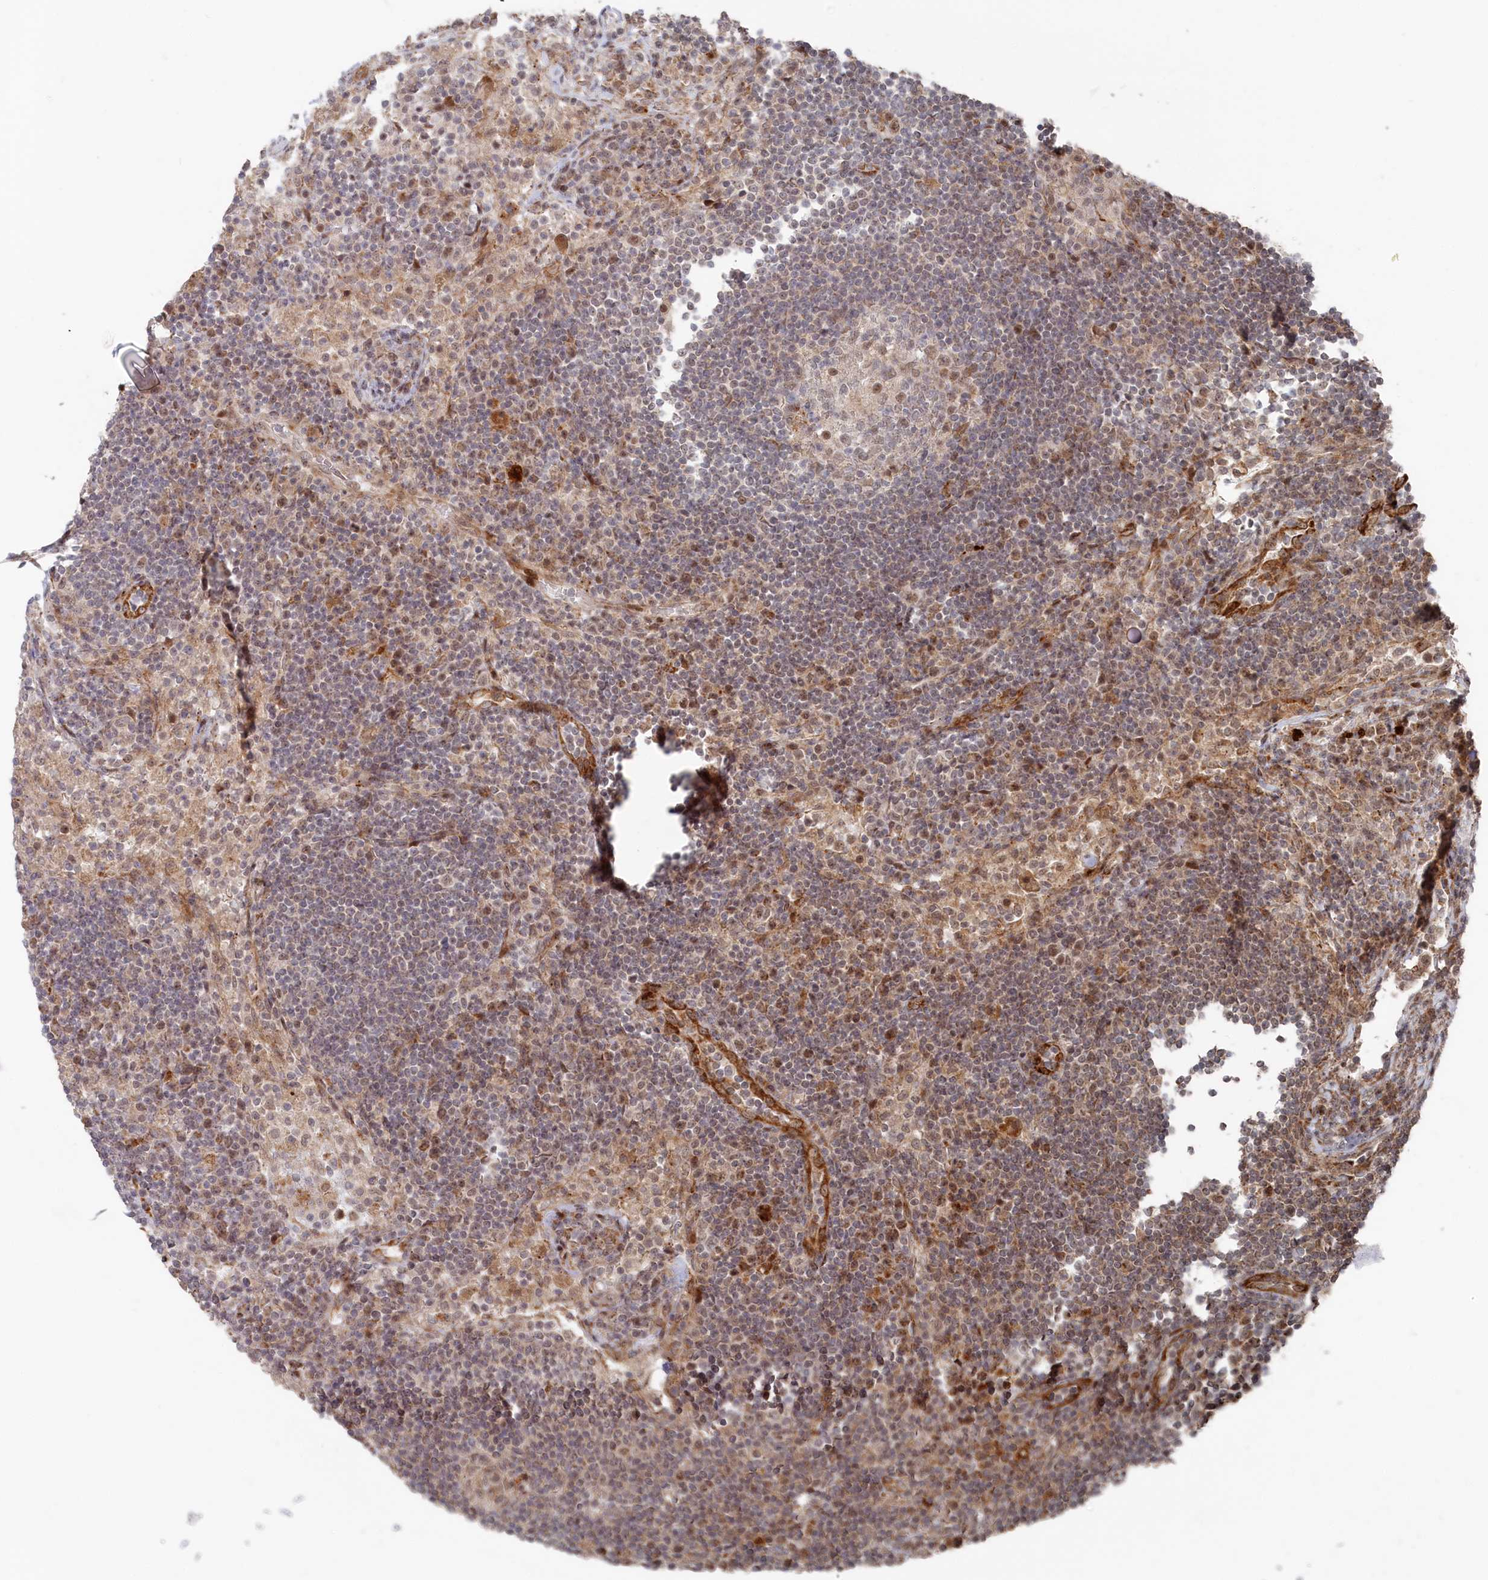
{"staining": {"intensity": "moderate", "quantity": "25%-75%", "location": "nuclear"}, "tissue": "lymph node", "cell_type": "Germinal center cells", "image_type": "normal", "snomed": [{"axis": "morphology", "description": "Normal tissue, NOS"}, {"axis": "topography", "description": "Lymph node"}], "caption": "Immunohistochemical staining of benign human lymph node demonstrates medium levels of moderate nuclear expression in approximately 25%-75% of germinal center cells. The staining was performed using DAB, with brown indicating positive protein expression. Nuclei are stained blue with hematoxylin.", "gene": "POLR3A", "patient": {"sex": "female", "age": 53}}